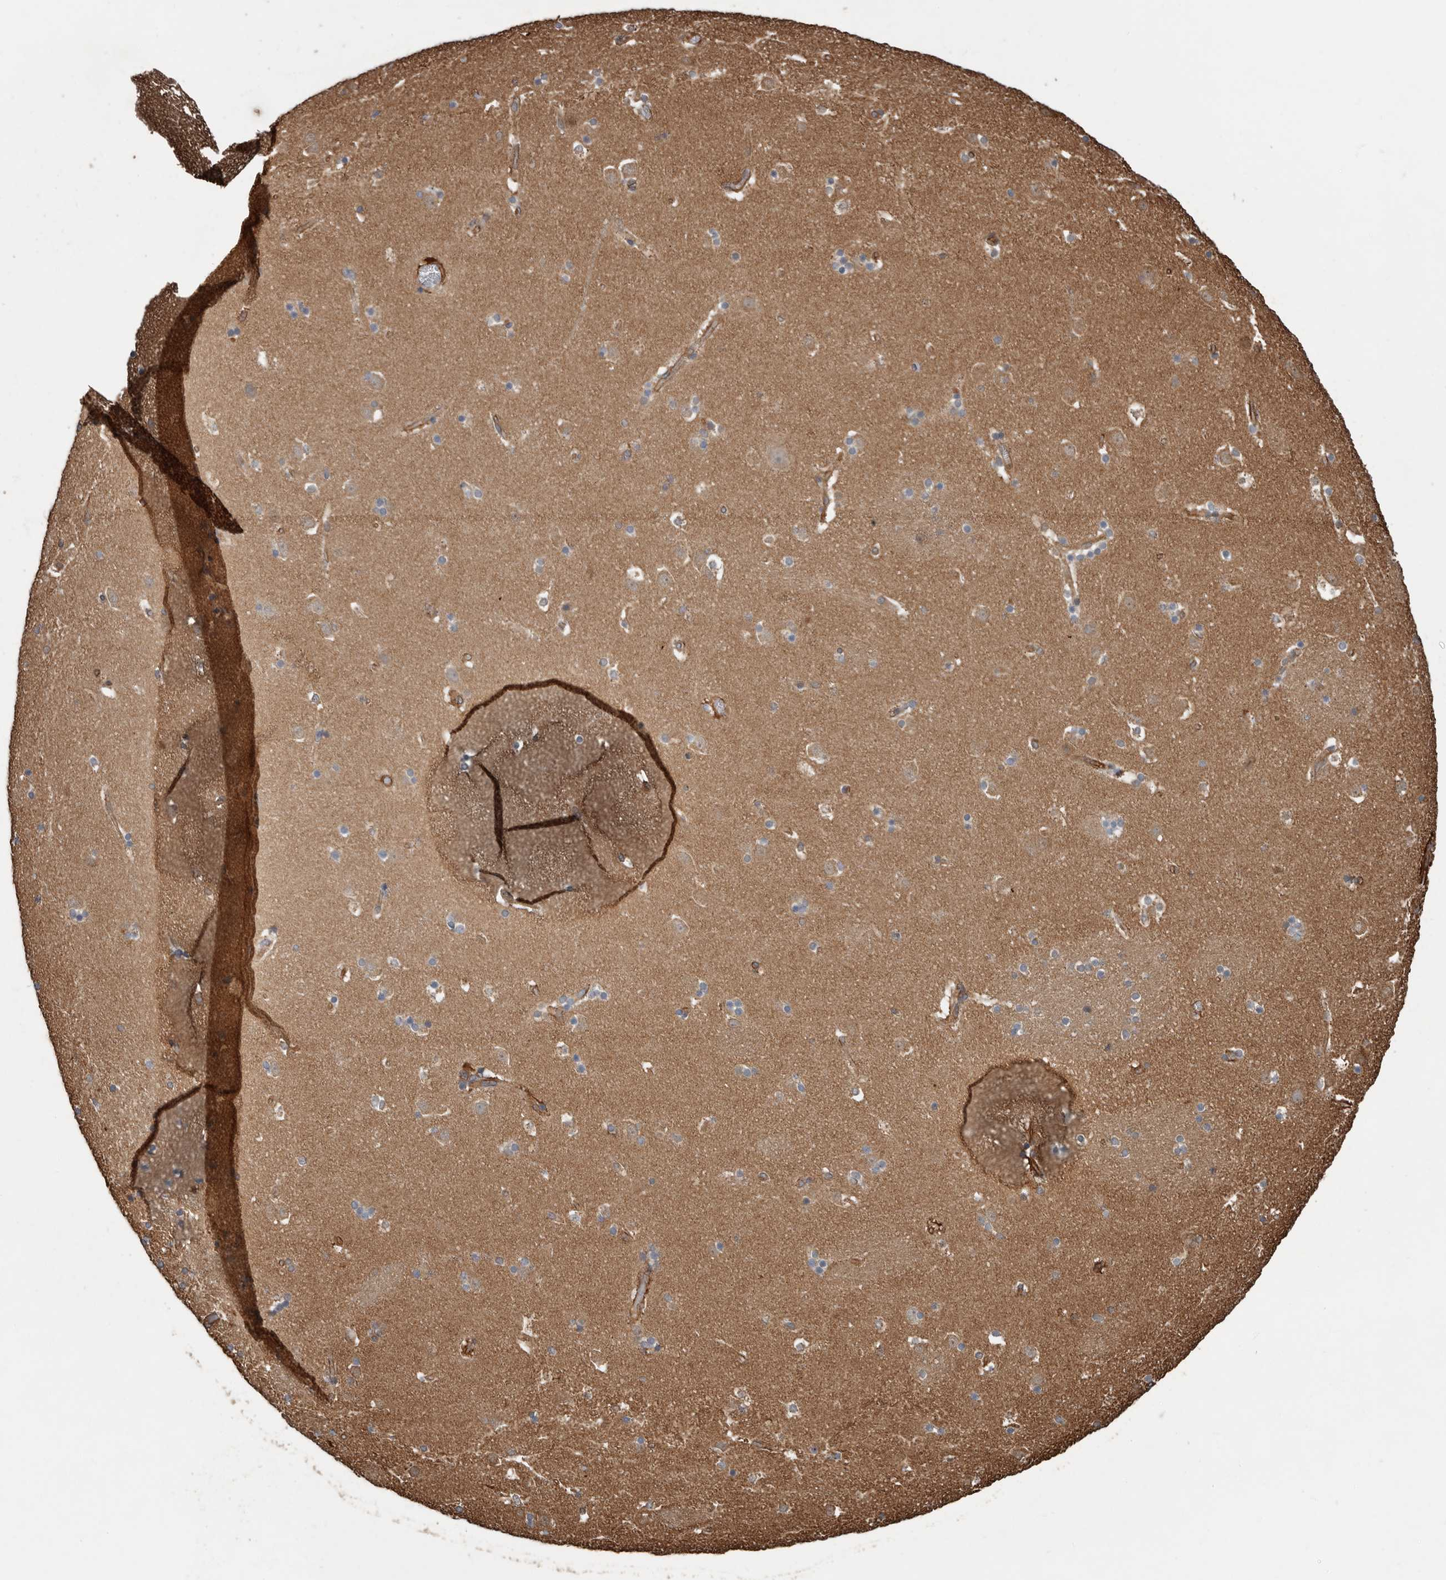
{"staining": {"intensity": "negative", "quantity": "none", "location": "none"}, "tissue": "caudate", "cell_type": "Glial cells", "image_type": "normal", "snomed": [{"axis": "morphology", "description": "Normal tissue, NOS"}, {"axis": "topography", "description": "Lateral ventricle wall"}], "caption": "Immunohistochemical staining of benign human caudate demonstrates no significant positivity in glial cells. Nuclei are stained in blue.", "gene": "YOD1", "patient": {"sex": "male", "age": 45}}